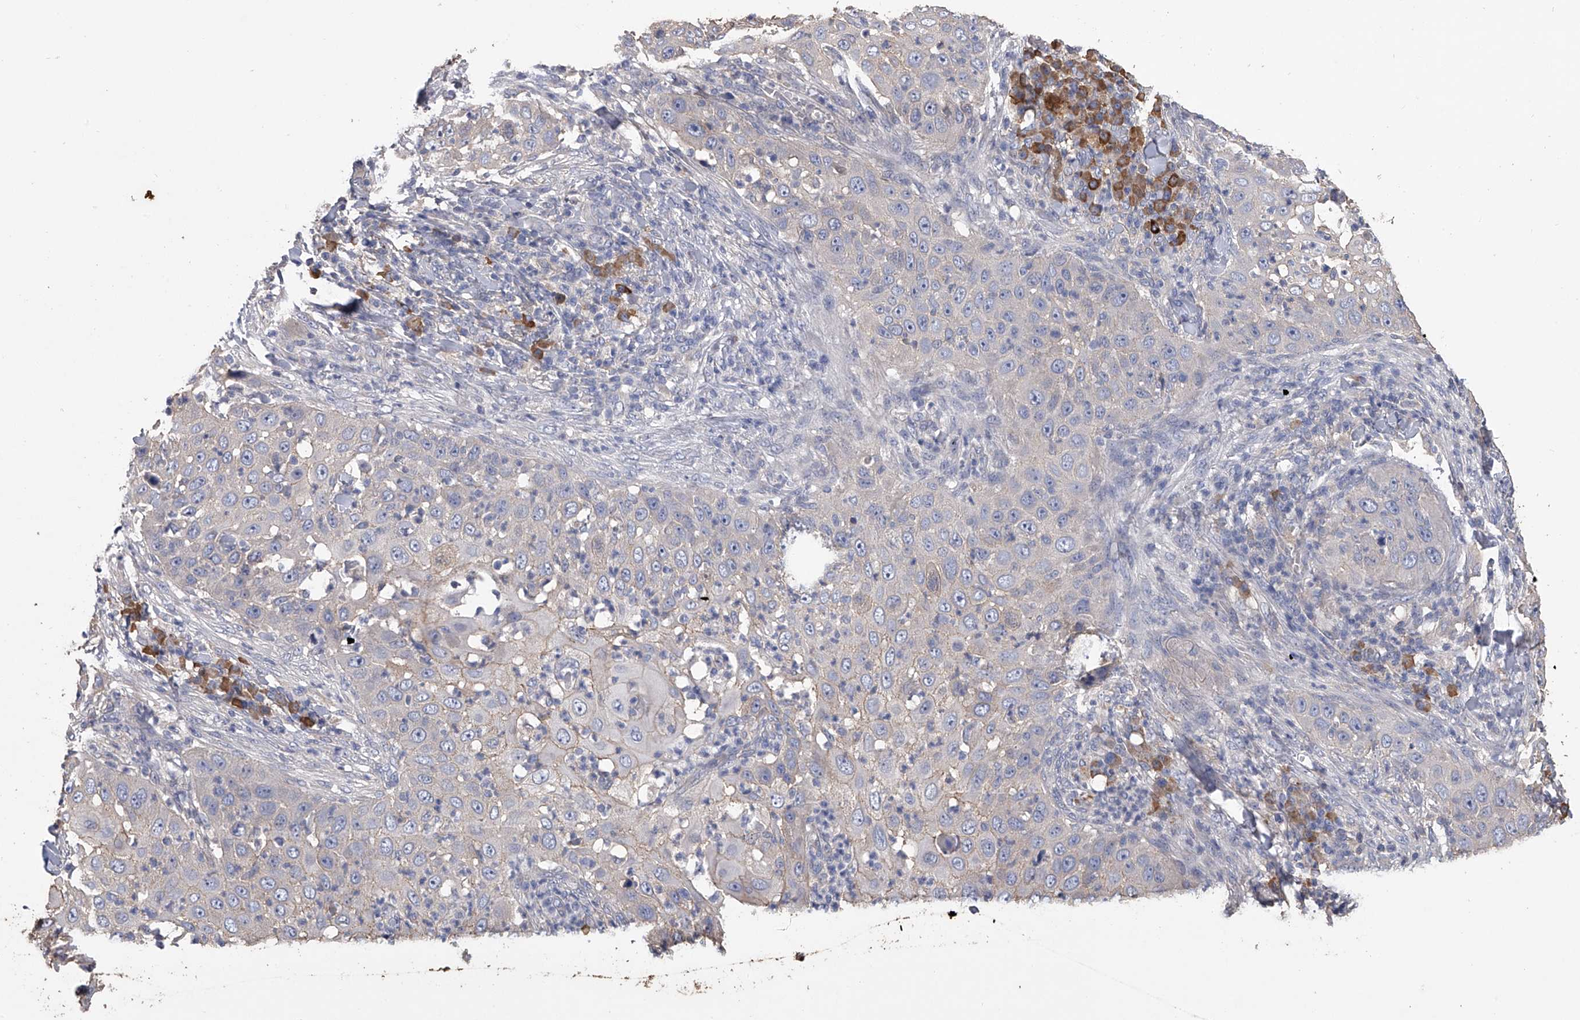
{"staining": {"intensity": "negative", "quantity": "none", "location": "none"}, "tissue": "skin cancer", "cell_type": "Tumor cells", "image_type": "cancer", "snomed": [{"axis": "morphology", "description": "Squamous cell carcinoma, NOS"}, {"axis": "topography", "description": "Skin"}], "caption": "Immunohistochemistry (IHC) image of squamous cell carcinoma (skin) stained for a protein (brown), which shows no expression in tumor cells.", "gene": "ZNF343", "patient": {"sex": "female", "age": 44}}